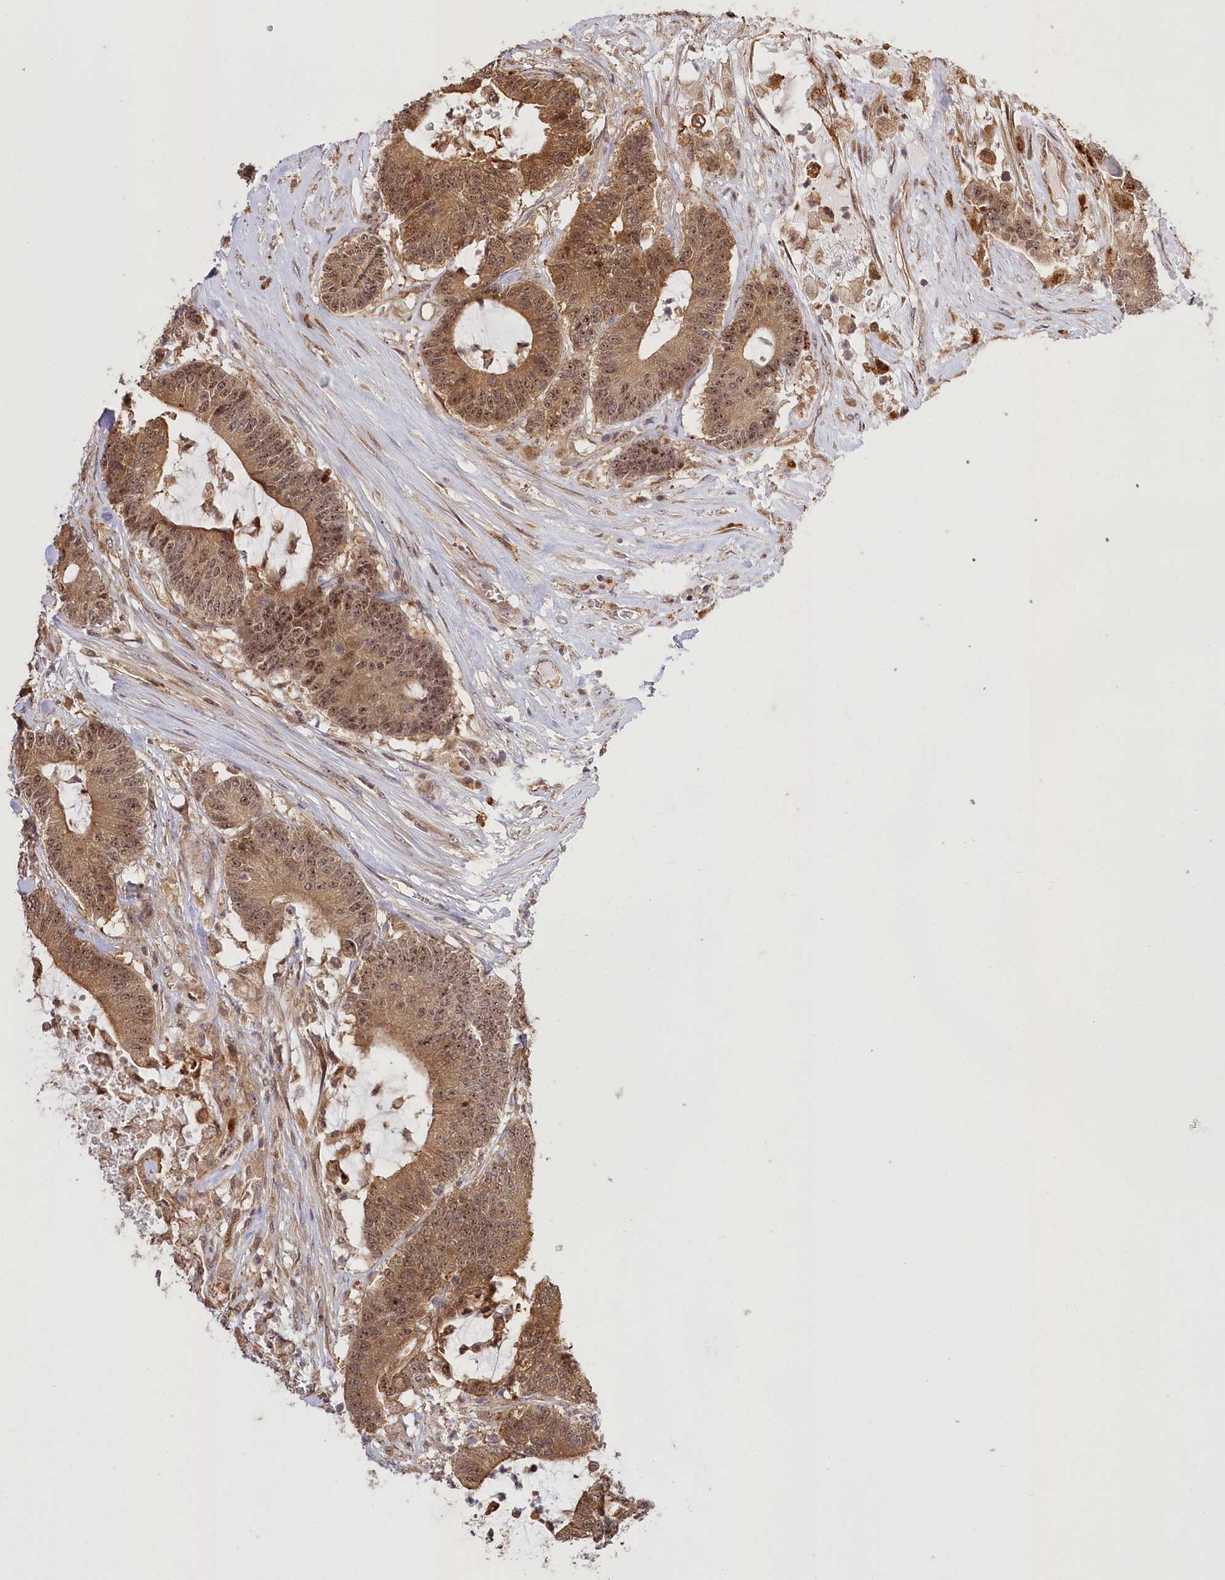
{"staining": {"intensity": "moderate", "quantity": ">75%", "location": "cytoplasmic/membranous,nuclear"}, "tissue": "colorectal cancer", "cell_type": "Tumor cells", "image_type": "cancer", "snomed": [{"axis": "morphology", "description": "Adenocarcinoma, NOS"}, {"axis": "topography", "description": "Colon"}], "caption": "Colorectal cancer (adenocarcinoma) stained for a protein (brown) displays moderate cytoplasmic/membranous and nuclear positive positivity in about >75% of tumor cells.", "gene": "SERGEF", "patient": {"sex": "female", "age": 84}}